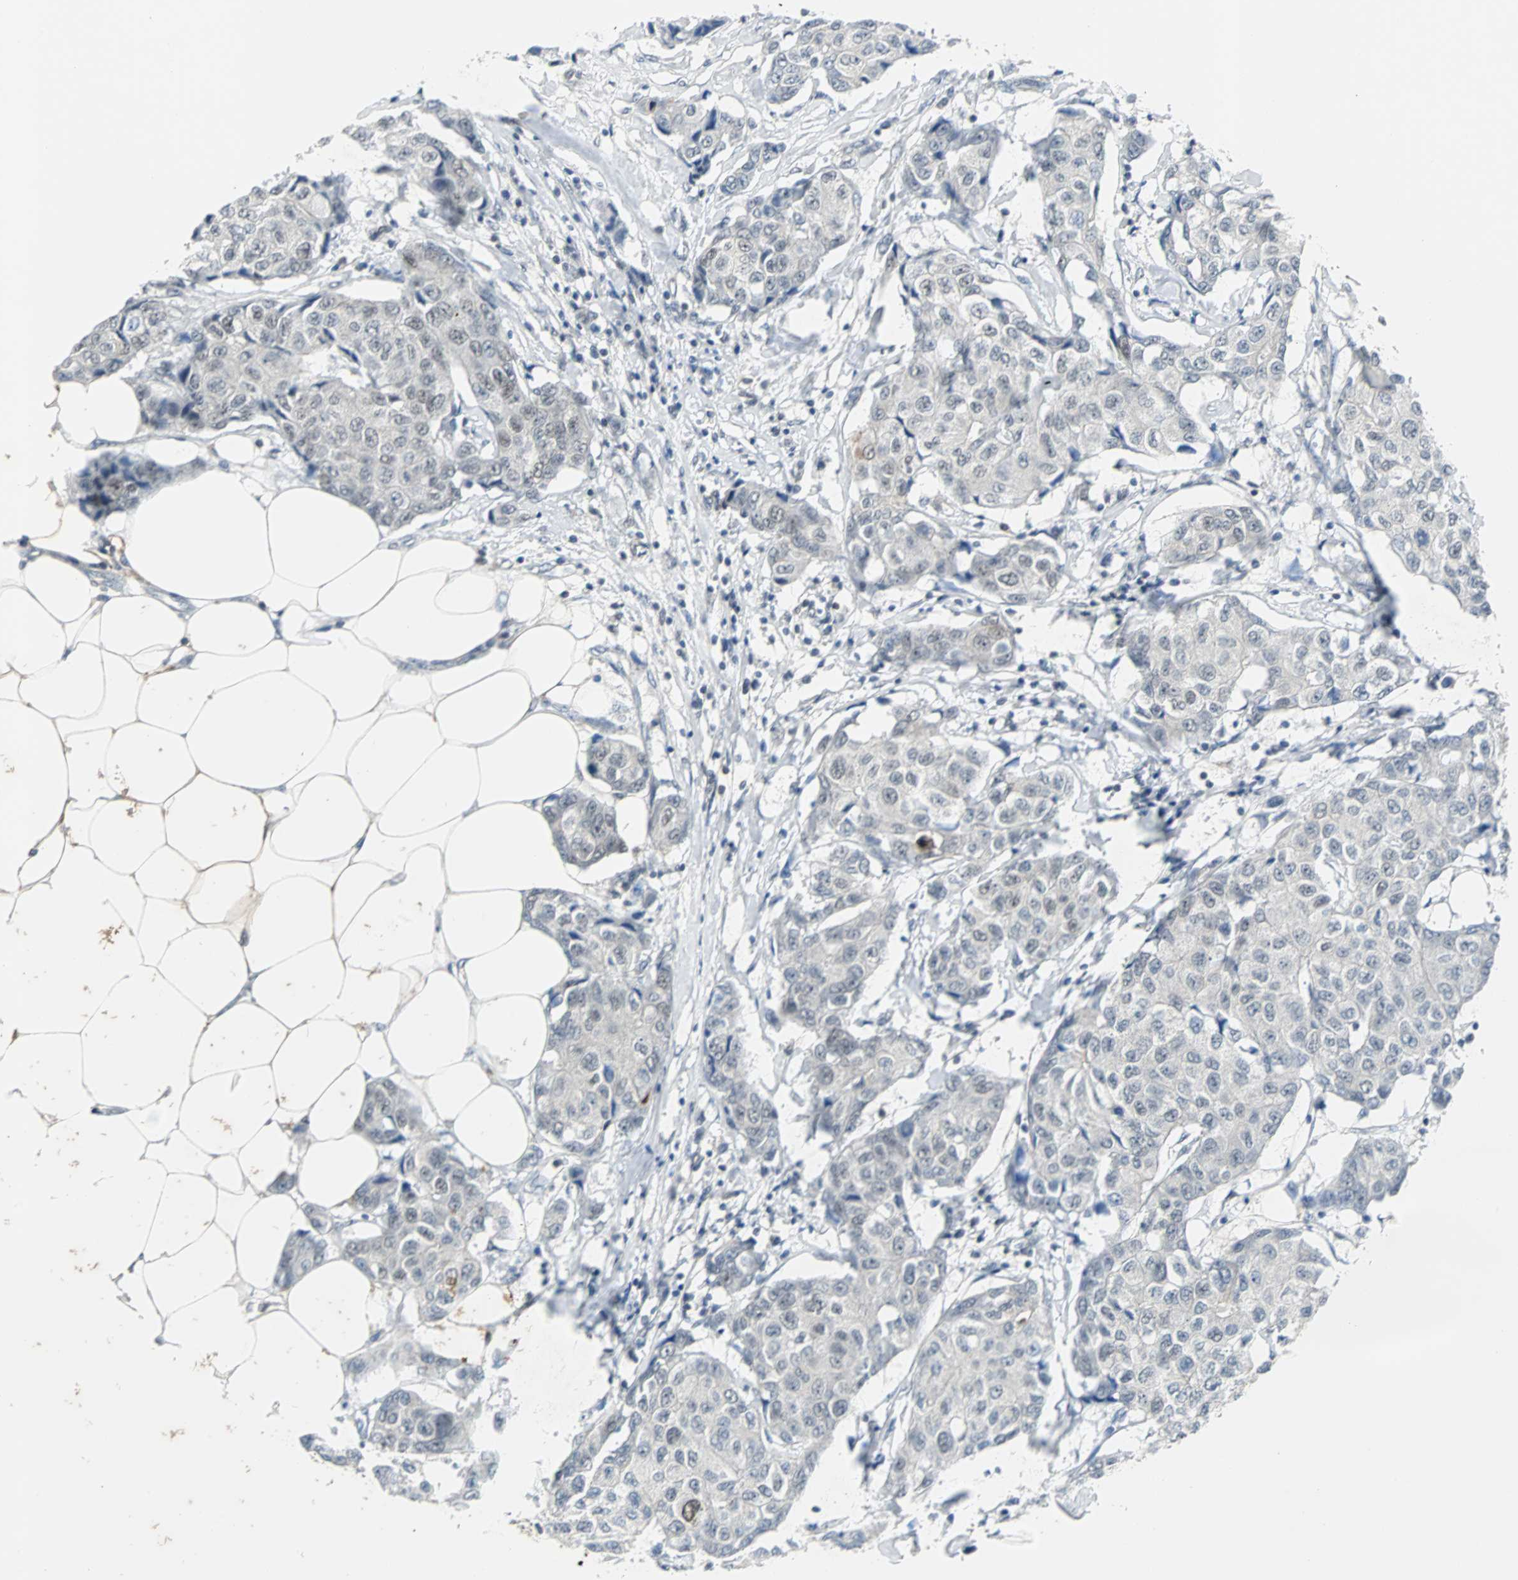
{"staining": {"intensity": "negative", "quantity": "none", "location": "none"}, "tissue": "breast cancer", "cell_type": "Tumor cells", "image_type": "cancer", "snomed": [{"axis": "morphology", "description": "Duct carcinoma"}, {"axis": "topography", "description": "Breast"}], "caption": "Breast cancer was stained to show a protein in brown. There is no significant expression in tumor cells.", "gene": "SIRT1", "patient": {"sex": "female", "age": 80}}